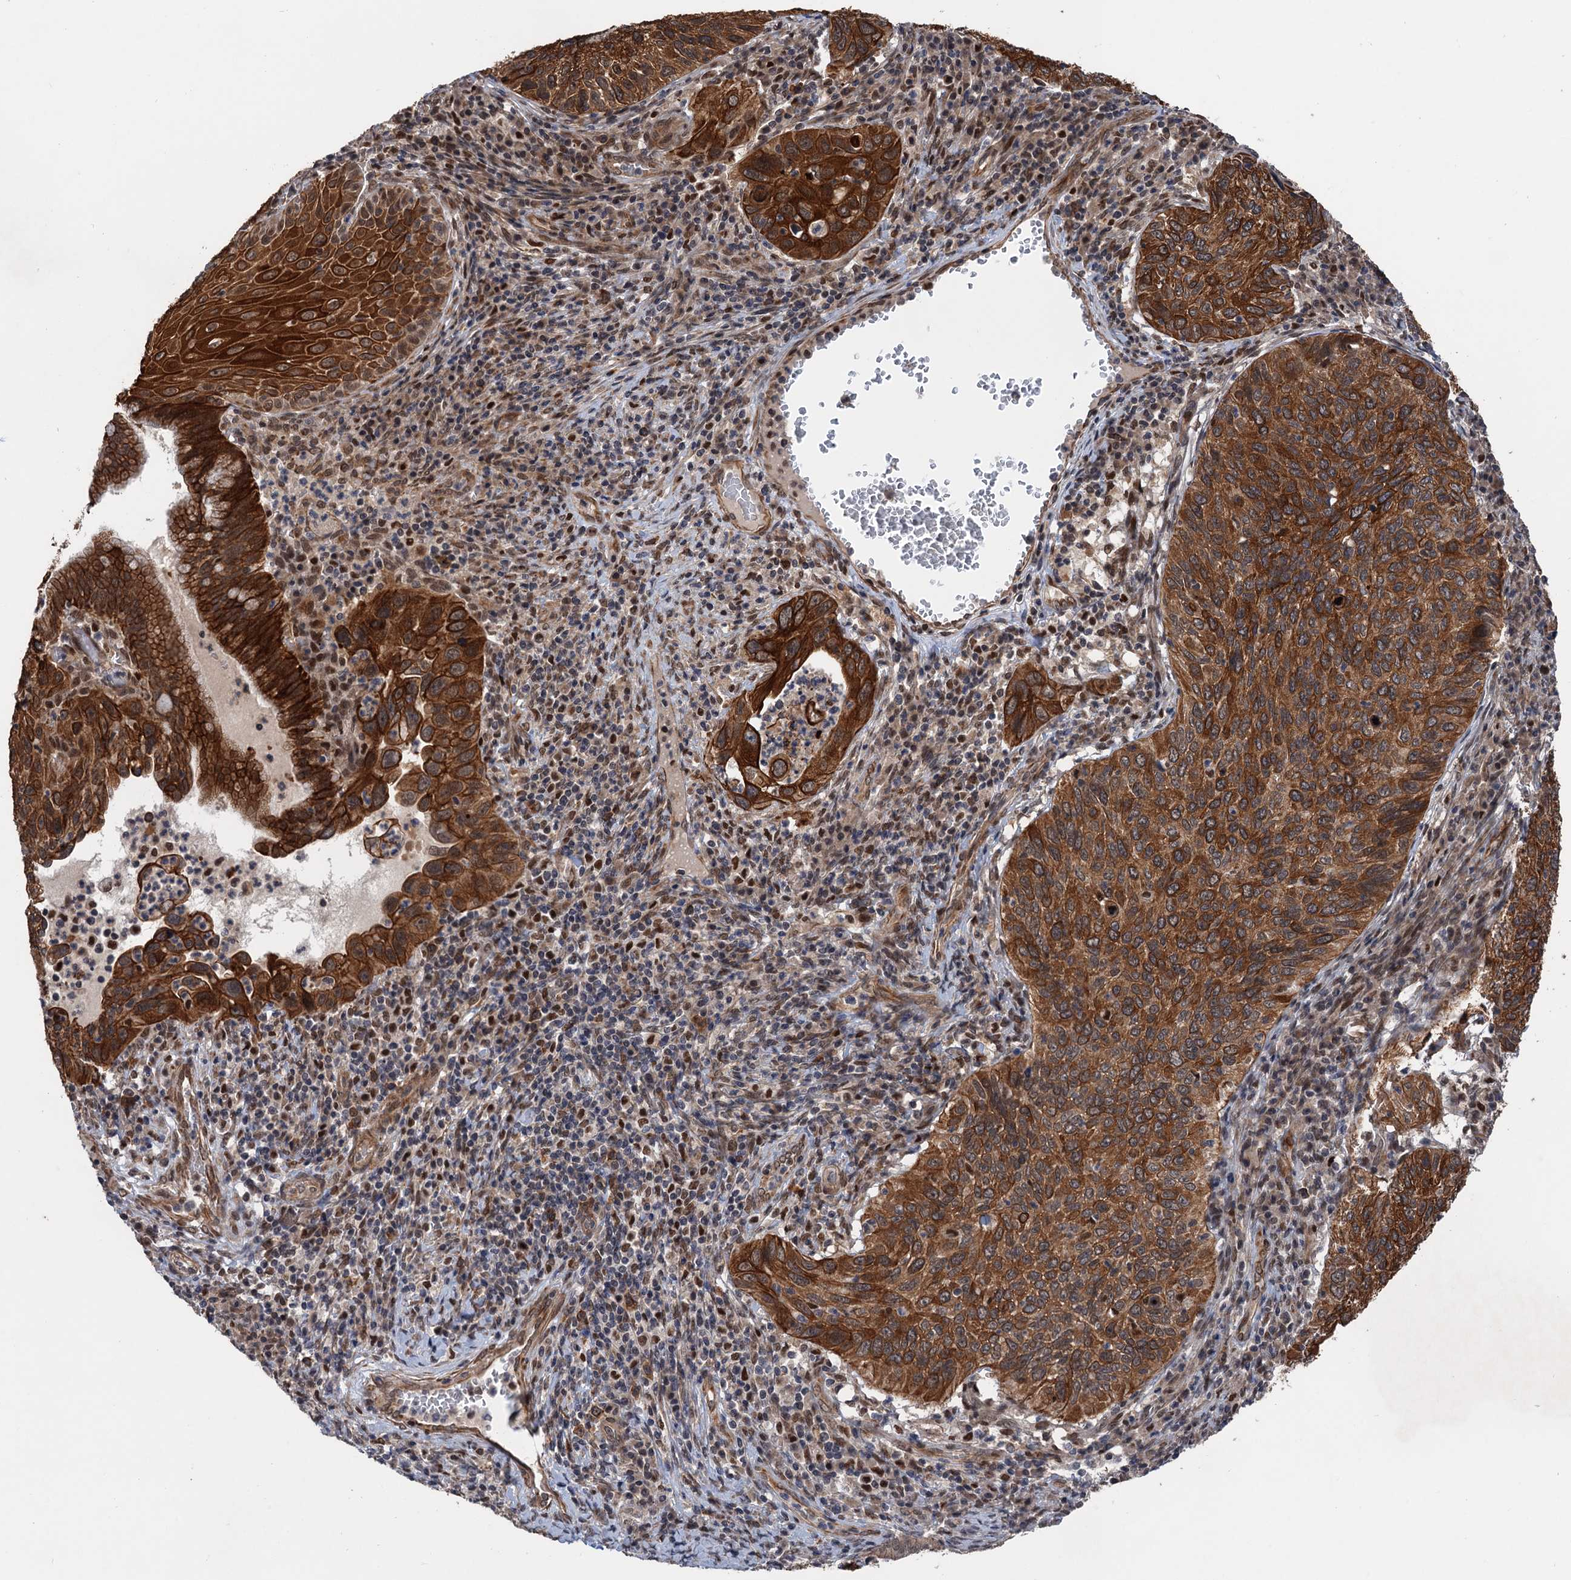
{"staining": {"intensity": "strong", "quantity": ">75%", "location": "cytoplasmic/membranous"}, "tissue": "cervical cancer", "cell_type": "Tumor cells", "image_type": "cancer", "snomed": [{"axis": "morphology", "description": "Squamous cell carcinoma, NOS"}, {"axis": "topography", "description": "Cervix"}], "caption": "Squamous cell carcinoma (cervical) stained with DAB immunohistochemistry (IHC) shows high levels of strong cytoplasmic/membranous positivity in about >75% of tumor cells.", "gene": "TTC31", "patient": {"sex": "female", "age": 38}}